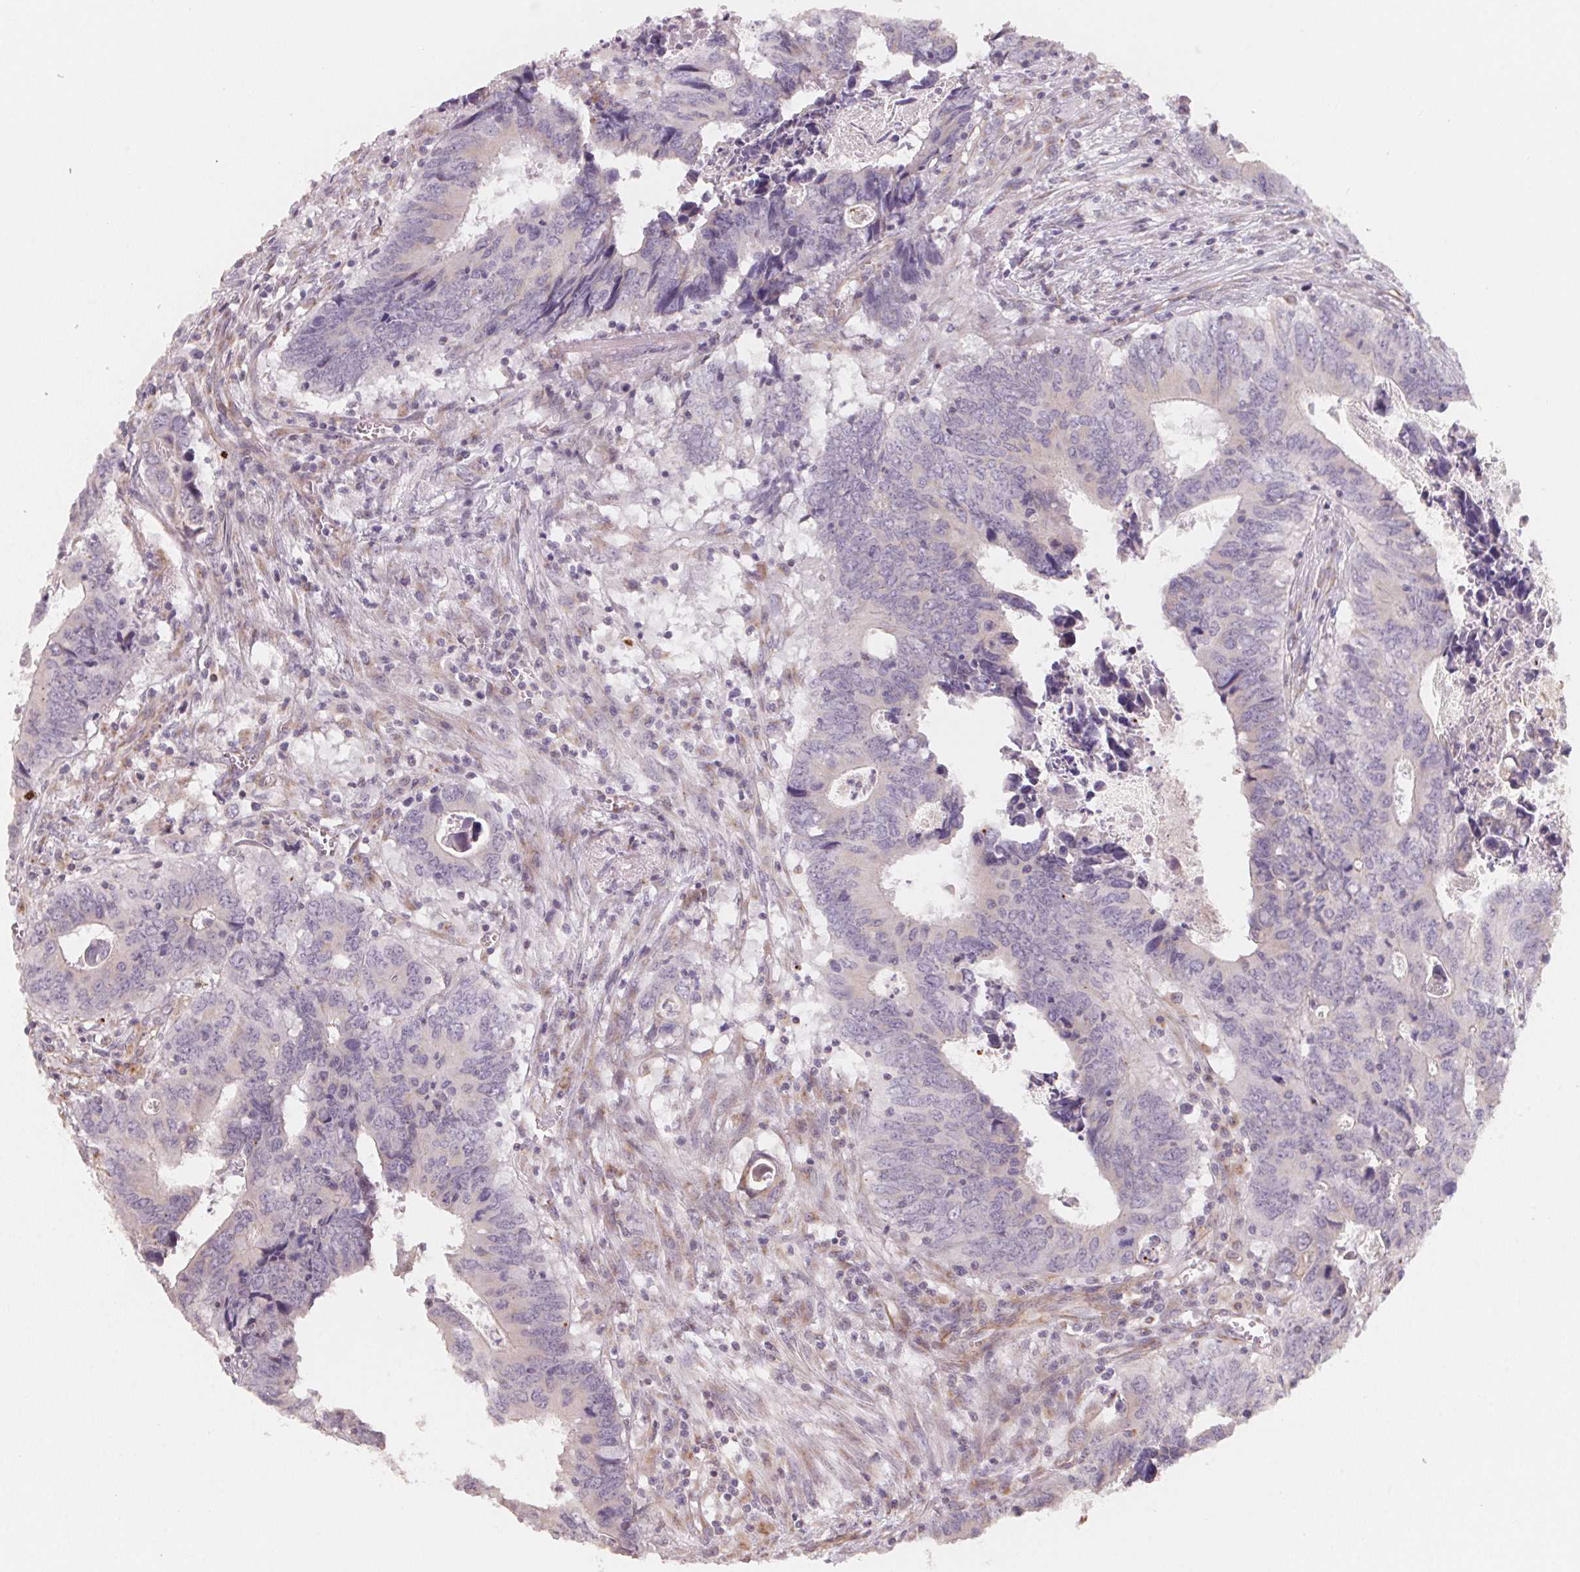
{"staining": {"intensity": "negative", "quantity": "none", "location": "none"}, "tissue": "colorectal cancer", "cell_type": "Tumor cells", "image_type": "cancer", "snomed": [{"axis": "morphology", "description": "Adenocarcinoma, NOS"}, {"axis": "topography", "description": "Colon"}], "caption": "The immunohistochemistry (IHC) histopathology image has no significant positivity in tumor cells of colorectal adenocarcinoma tissue.", "gene": "TSPAN12", "patient": {"sex": "female", "age": 82}}